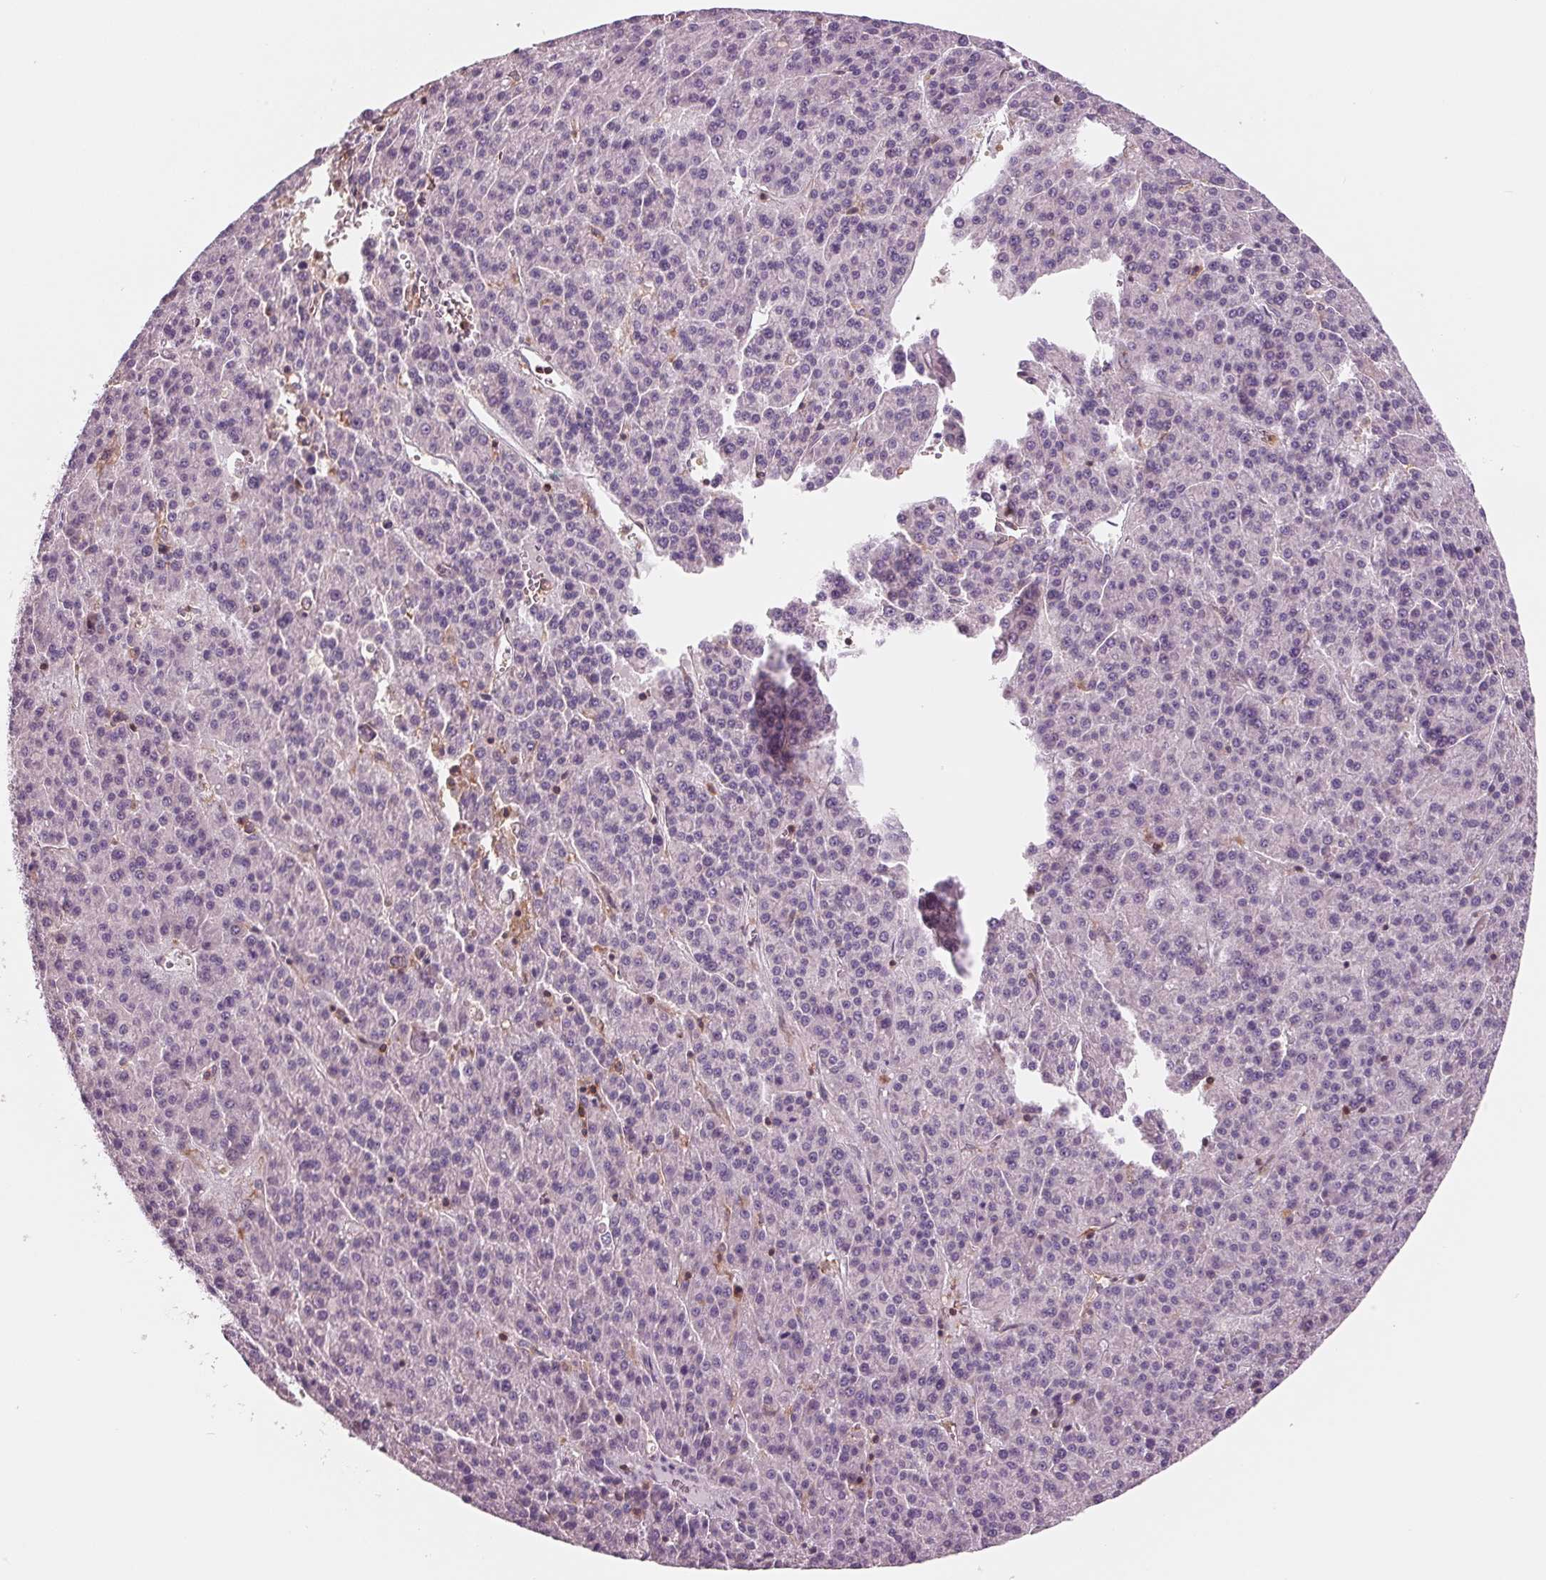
{"staining": {"intensity": "negative", "quantity": "none", "location": "none"}, "tissue": "liver cancer", "cell_type": "Tumor cells", "image_type": "cancer", "snomed": [{"axis": "morphology", "description": "Carcinoma, Hepatocellular, NOS"}, {"axis": "topography", "description": "Liver"}], "caption": "High magnification brightfield microscopy of liver cancer stained with DAB (3,3'-diaminobenzidine) (brown) and counterstained with hematoxylin (blue): tumor cells show no significant positivity. (DAB immunohistochemistry (IHC) with hematoxylin counter stain).", "gene": "ARHGAP25", "patient": {"sex": "female", "age": 58}}